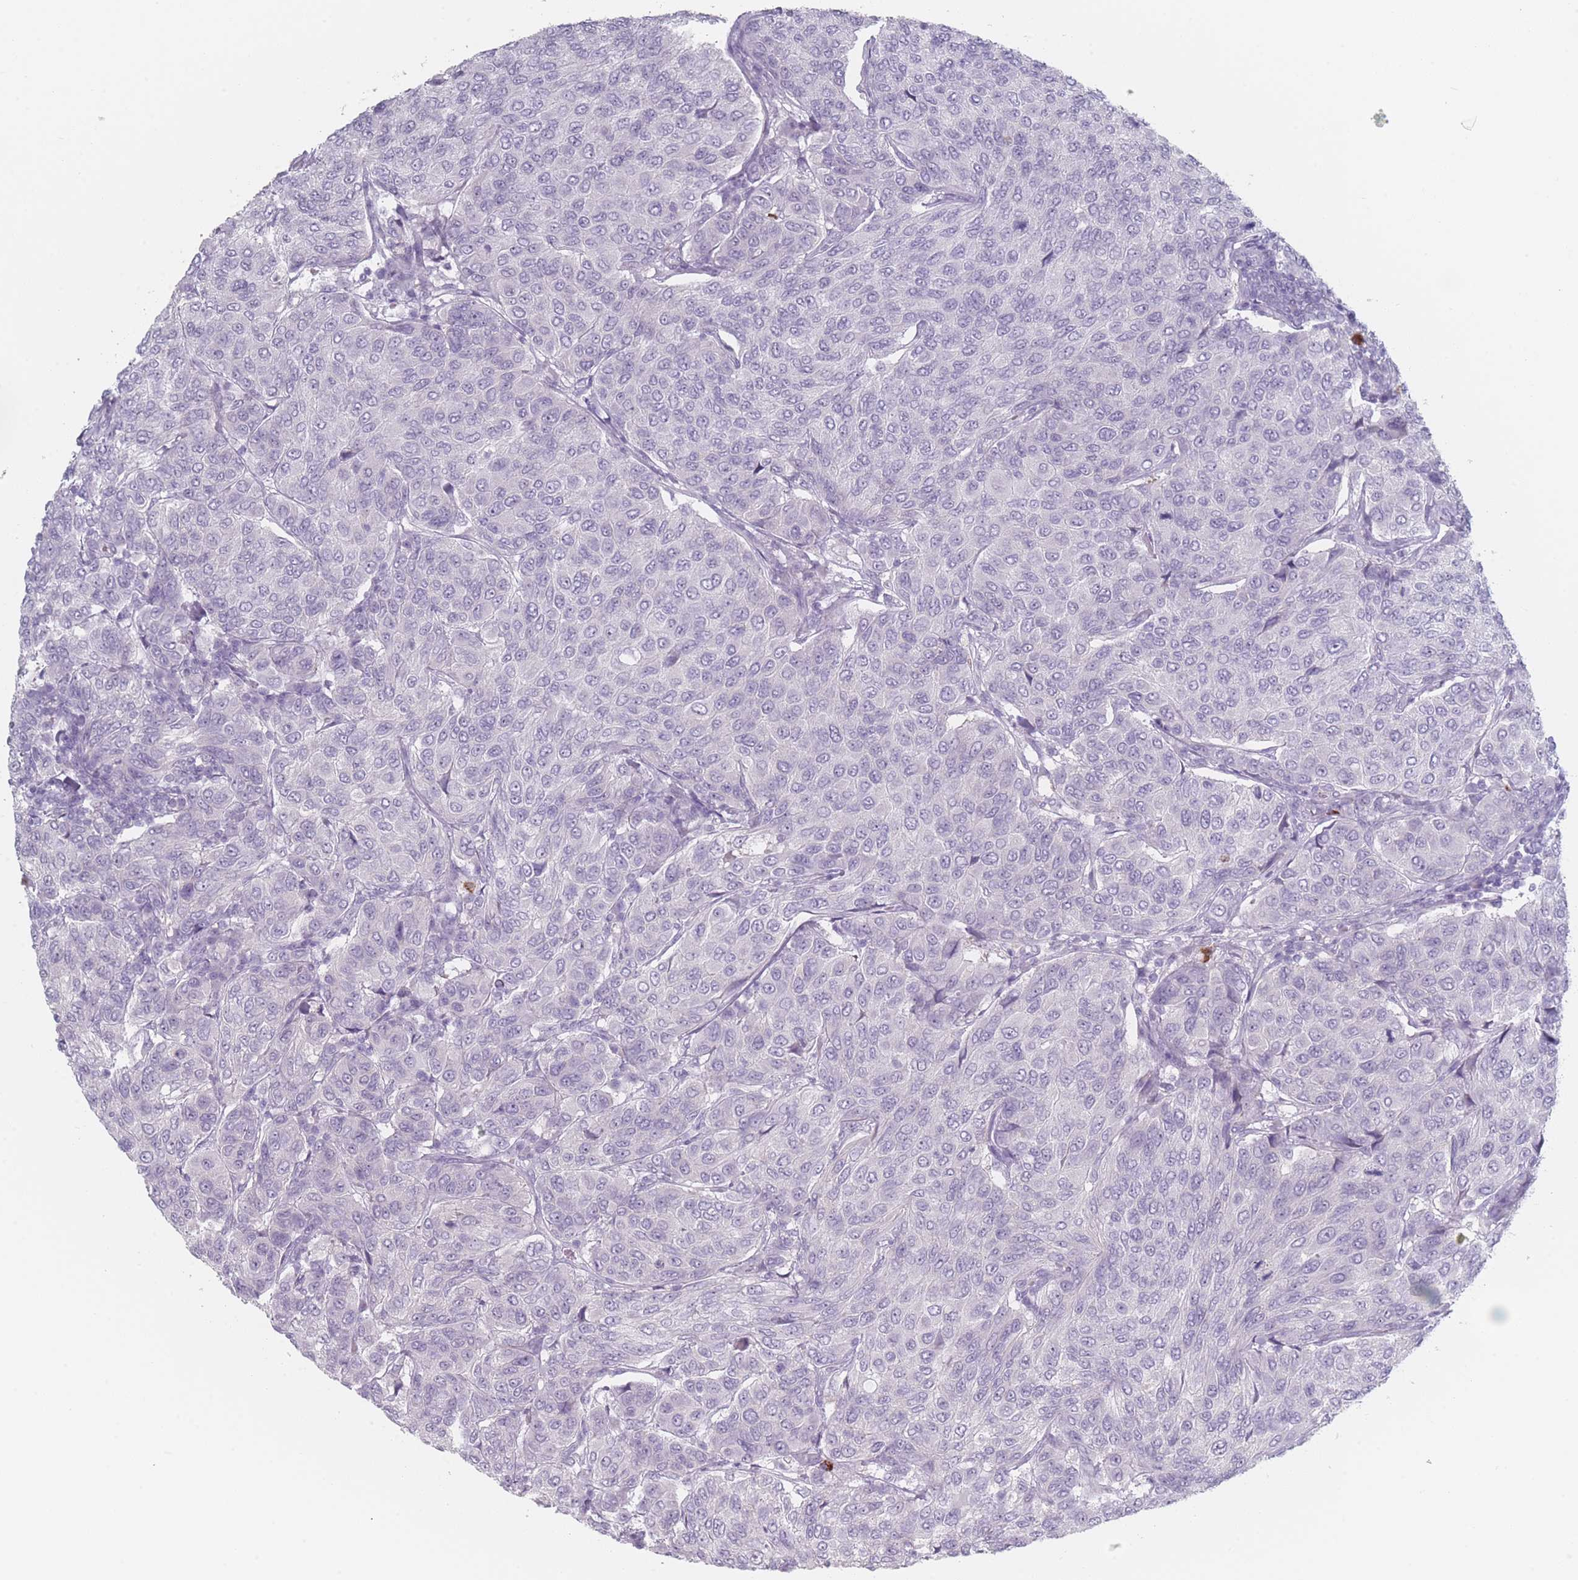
{"staining": {"intensity": "negative", "quantity": "none", "location": "none"}, "tissue": "breast cancer", "cell_type": "Tumor cells", "image_type": "cancer", "snomed": [{"axis": "morphology", "description": "Duct carcinoma"}, {"axis": "topography", "description": "Breast"}], "caption": "This is a photomicrograph of immunohistochemistry (IHC) staining of intraductal carcinoma (breast), which shows no positivity in tumor cells.", "gene": "RNF4", "patient": {"sex": "female", "age": 55}}